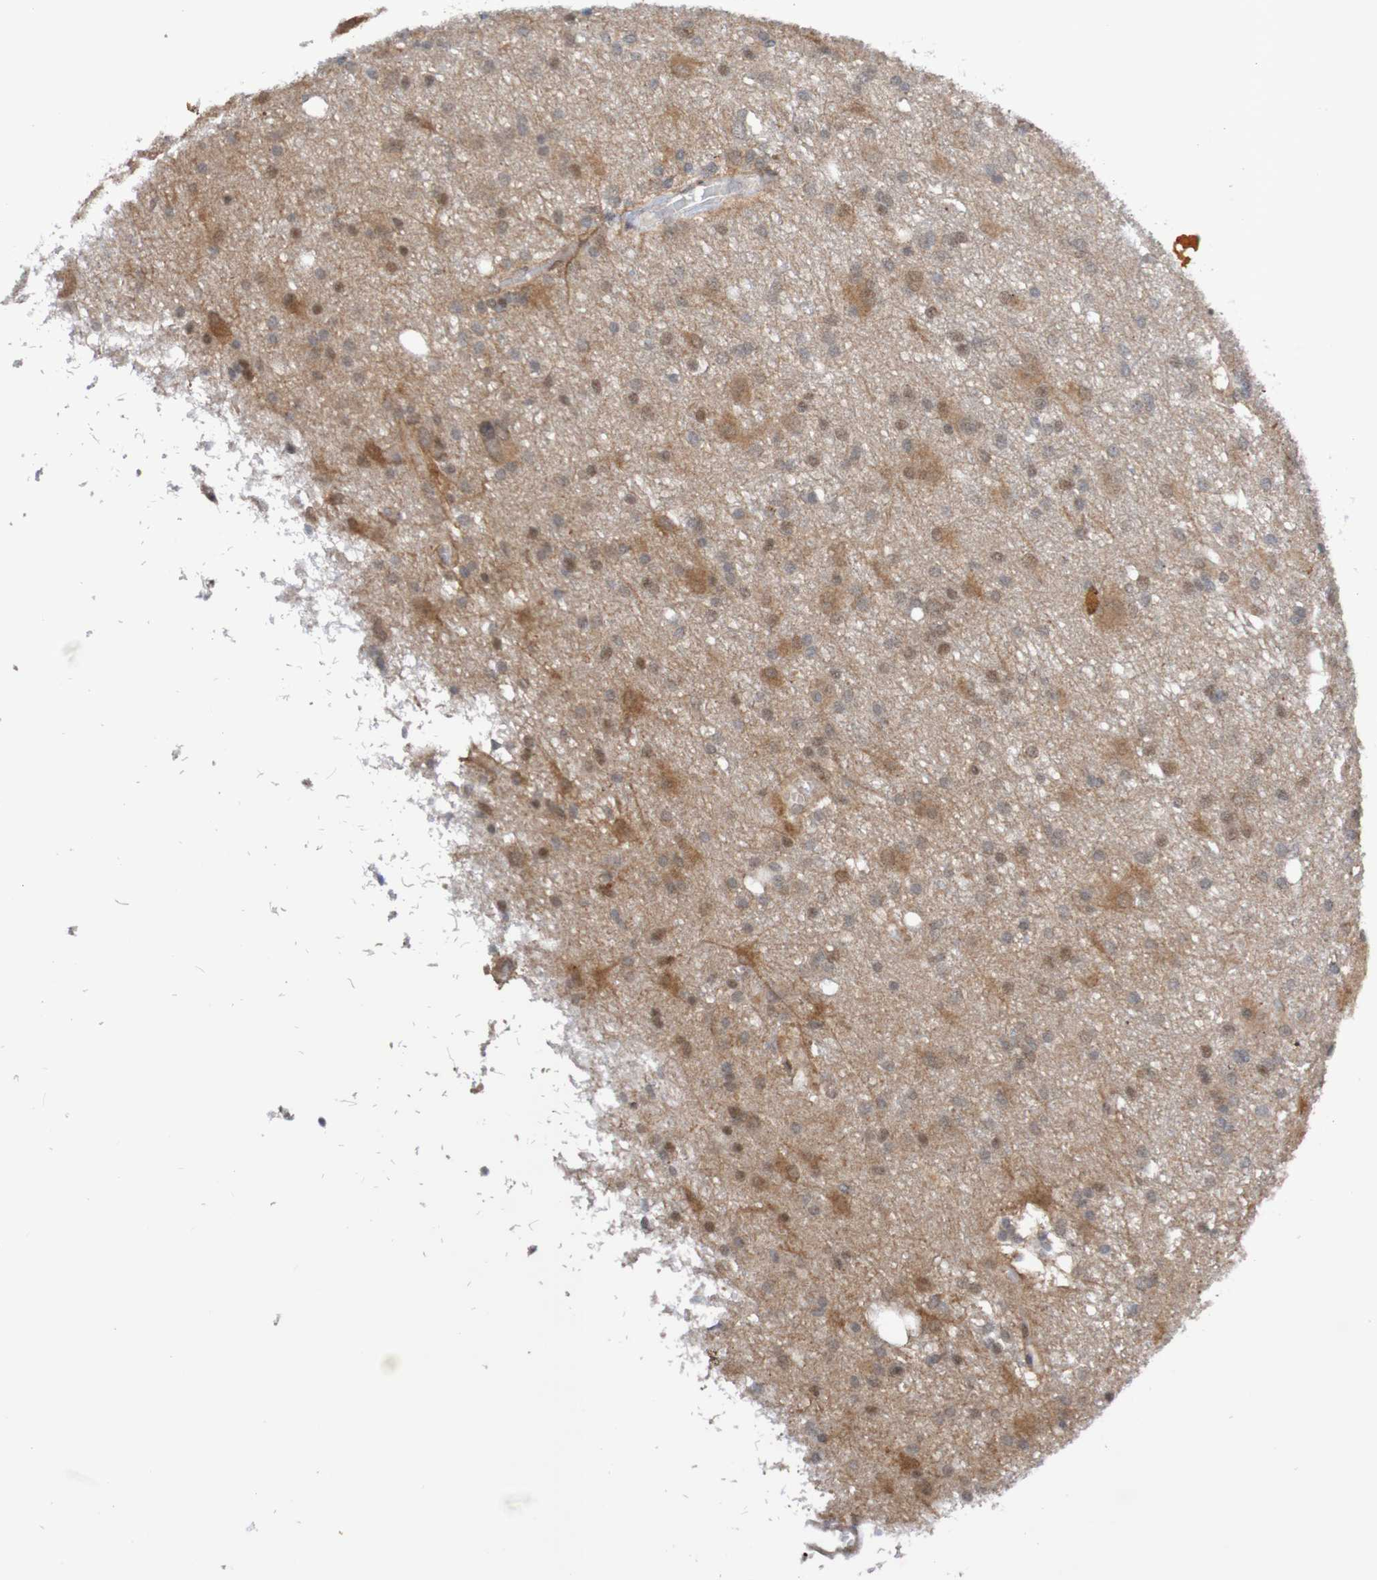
{"staining": {"intensity": "weak", "quantity": "25%-75%", "location": "cytoplasmic/membranous,nuclear"}, "tissue": "glioma", "cell_type": "Tumor cells", "image_type": "cancer", "snomed": [{"axis": "morphology", "description": "Glioma, malignant, High grade"}, {"axis": "topography", "description": "Brain"}], "caption": "This is an image of IHC staining of glioma, which shows weak positivity in the cytoplasmic/membranous and nuclear of tumor cells.", "gene": "ITLN1", "patient": {"sex": "female", "age": 59}}